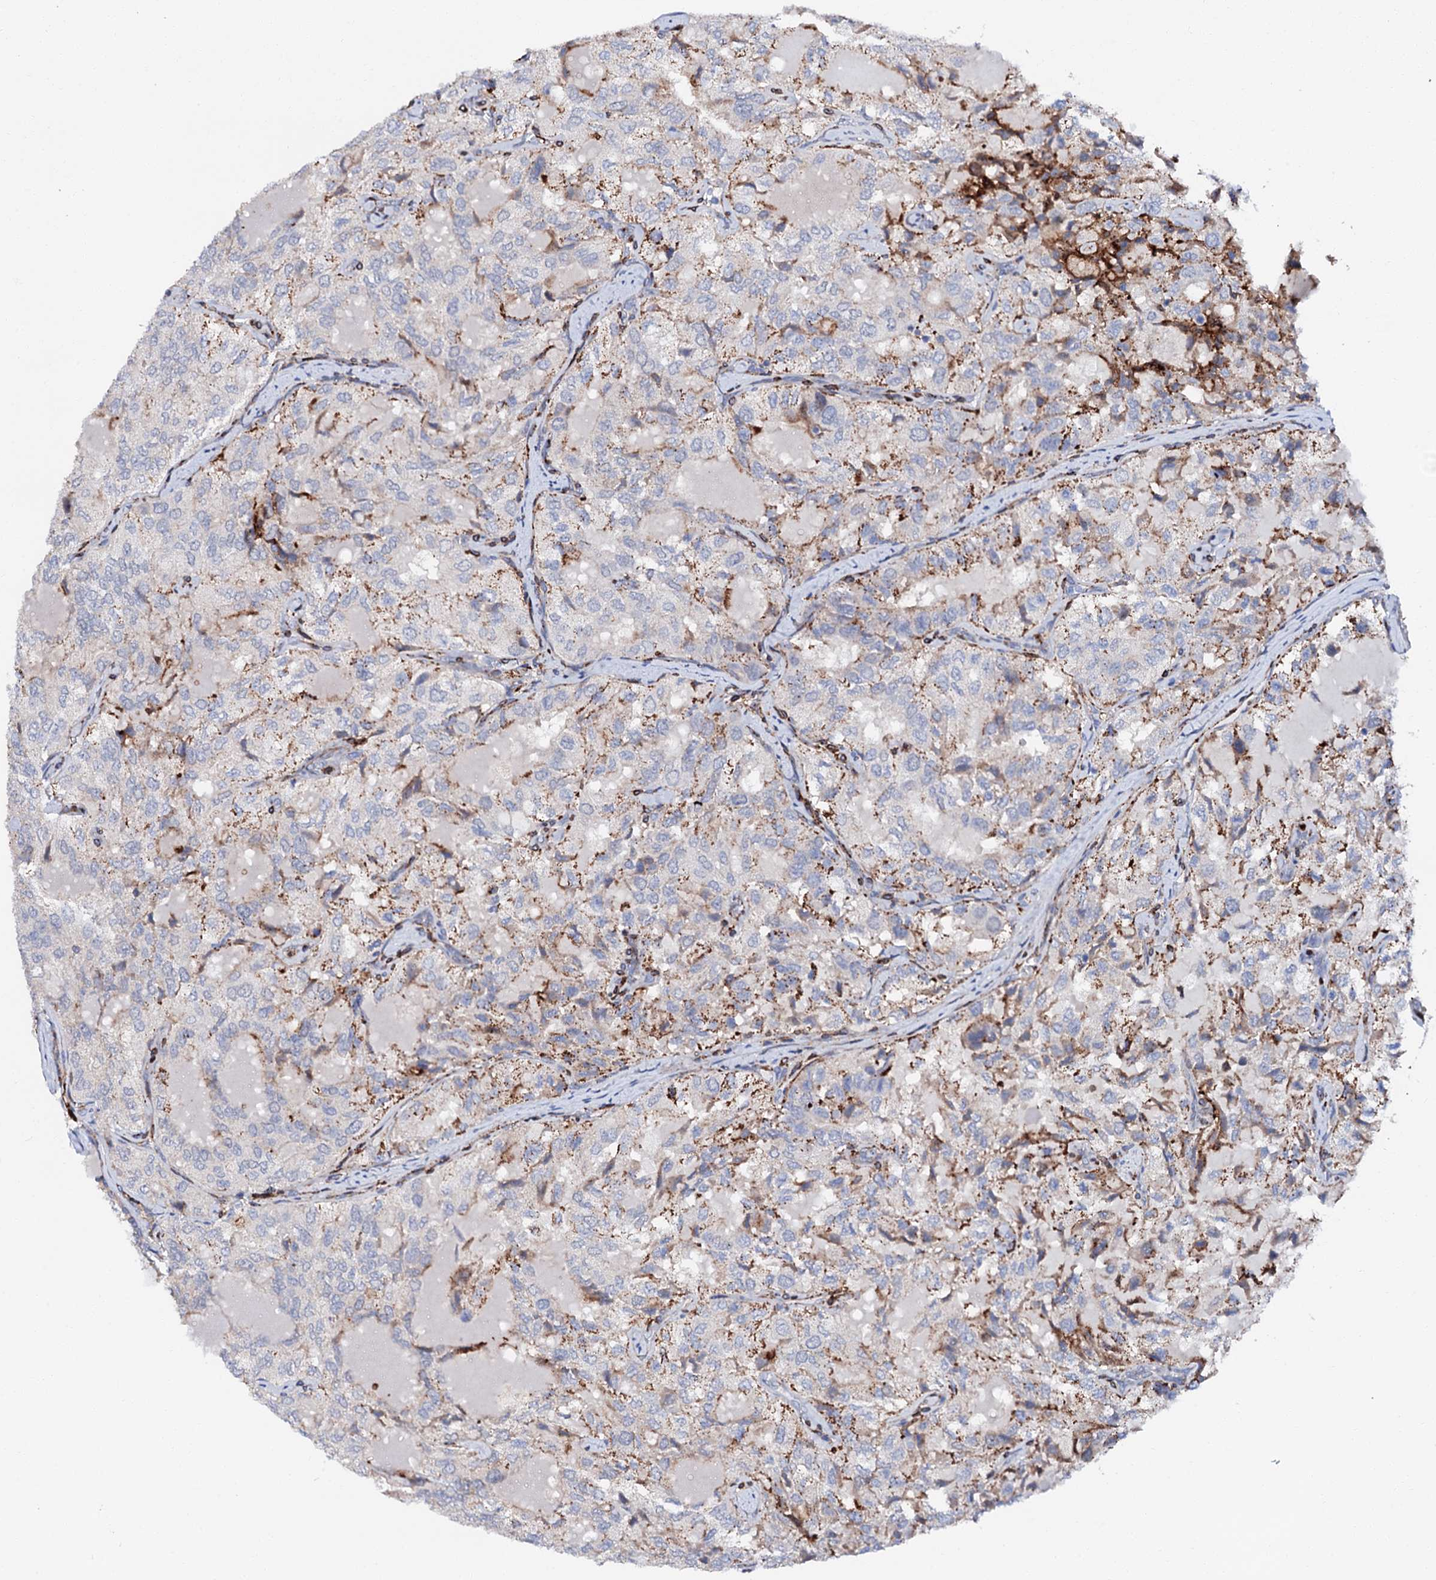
{"staining": {"intensity": "moderate", "quantity": "<25%", "location": "cytoplasmic/membranous"}, "tissue": "thyroid cancer", "cell_type": "Tumor cells", "image_type": "cancer", "snomed": [{"axis": "morphology", "description": "Follicular adenoma carcinoma, NOS"}, {"axis": "topography", "description": "Thyroid gland"}], "caption": "Thyroid cancer (follicular adenoma carcinoma) stained for a protein (brown) shows moderate cytoplasmic/membranous positive expression in about <25% of tumor cells.", "gene": "MED13L", "patient": {"sex": "male", "age": 75}}